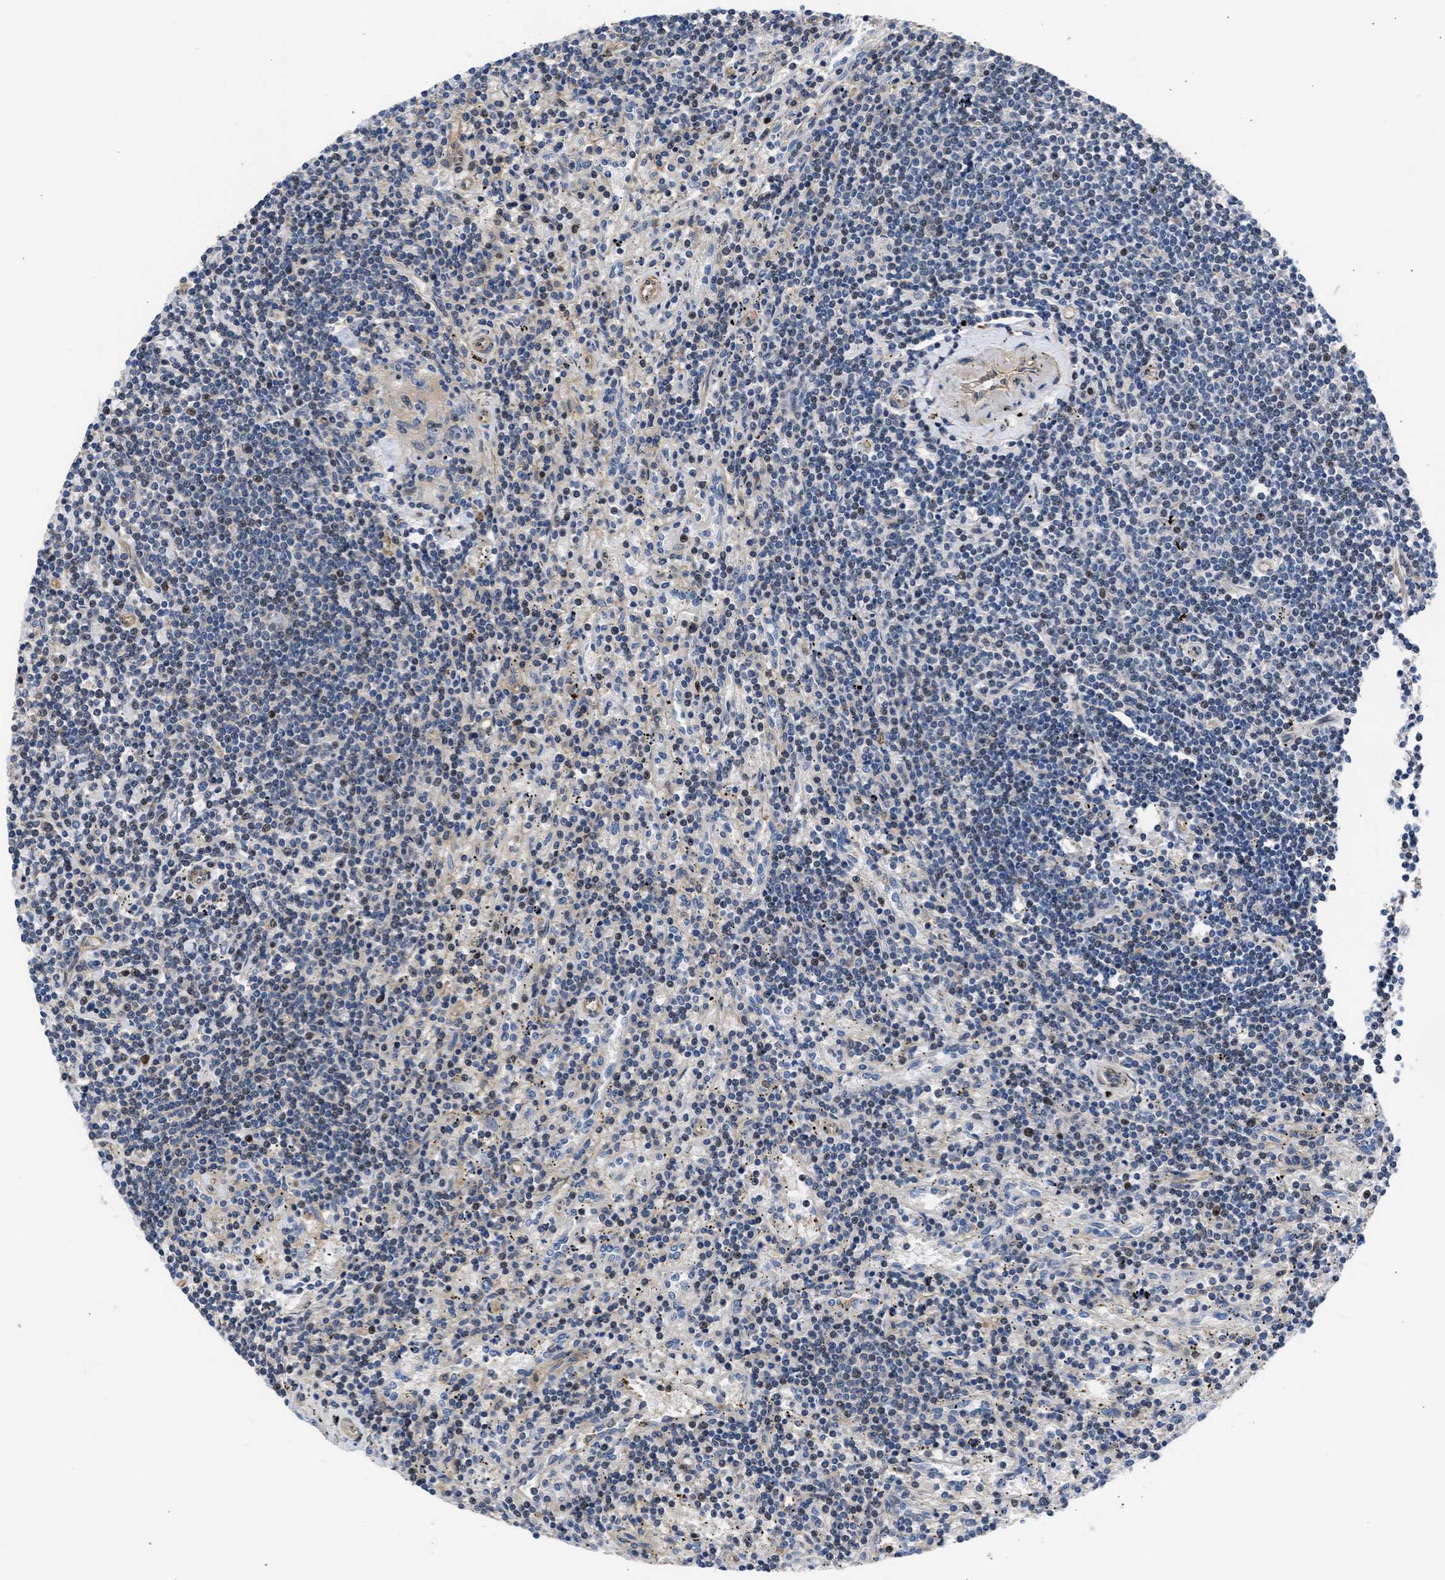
{"staining": {"intensity": "weak", "quantity": "<25%", "location": "nuclear"}, "tissue": "lymphoma", "cell_type": "Tumor cells", "image_type": "cancer", "snomed": [{"axis": "morphology", "description": "Malignant lymphoma, non-Hodgkin's type, Low grade"}, {"axis": "topography", "description": "Spleen"}], "caption": "Immunohistochemistry (IHC) micrograph of neoplastic tissue: low-grade malignant lymphoma, non-Hodgkin's type stained with DAB (3,3'-diaminobenzidine) displays no significant protein positivity in tumor cells.", "gene": "MAS1L", "patient": {"sex": "male", "age": 76}}